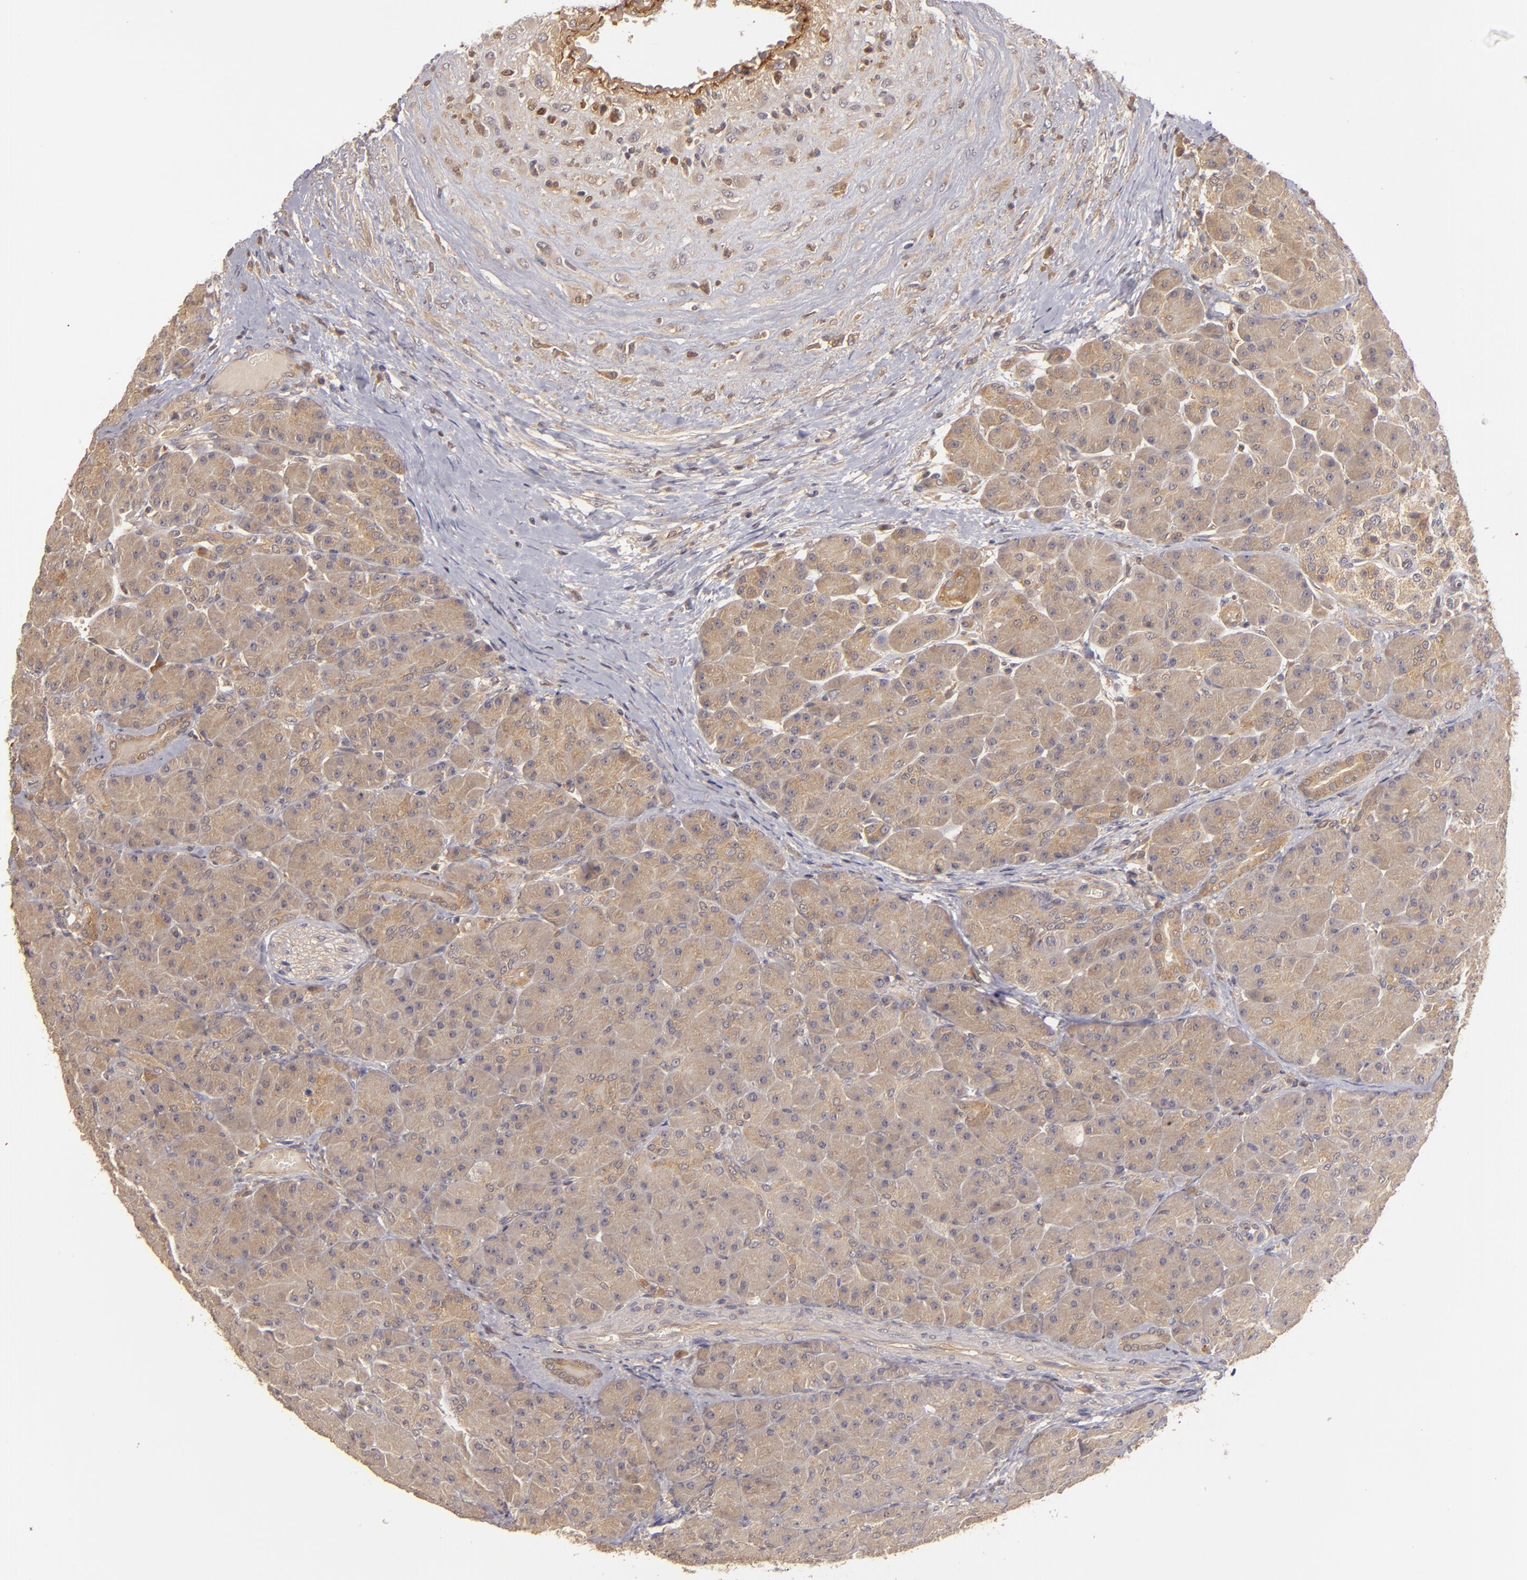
{"staining": {"intensity": "moderate", "quantity": ">75%", "location": "cytoplasmic/membranous"}, "tissue": "pancreas", "cell_type": "Exocrine glandular cells", "image_type": "normal", "snomed": [{"axis": "morphology", "description": "Normal tissue, NOS"}, {"axis": "topography", "description": "Pancreas"}], "caption": "DAB (3,3'-diaminobenzidine) immunohistochemical staining of normal human pancreas exhibits moderate cytoplasmic/membranous protein expression in about >75% of exocrine glandular cells. The staining is performed using DAB (3,3'-diaminobenzidine) brown chromogen to label protein expression. The nuclei are counter-stained blue using hematoxylin.", "gene": "PRKCD", "patient": {"sex": "male", "age": 66}}